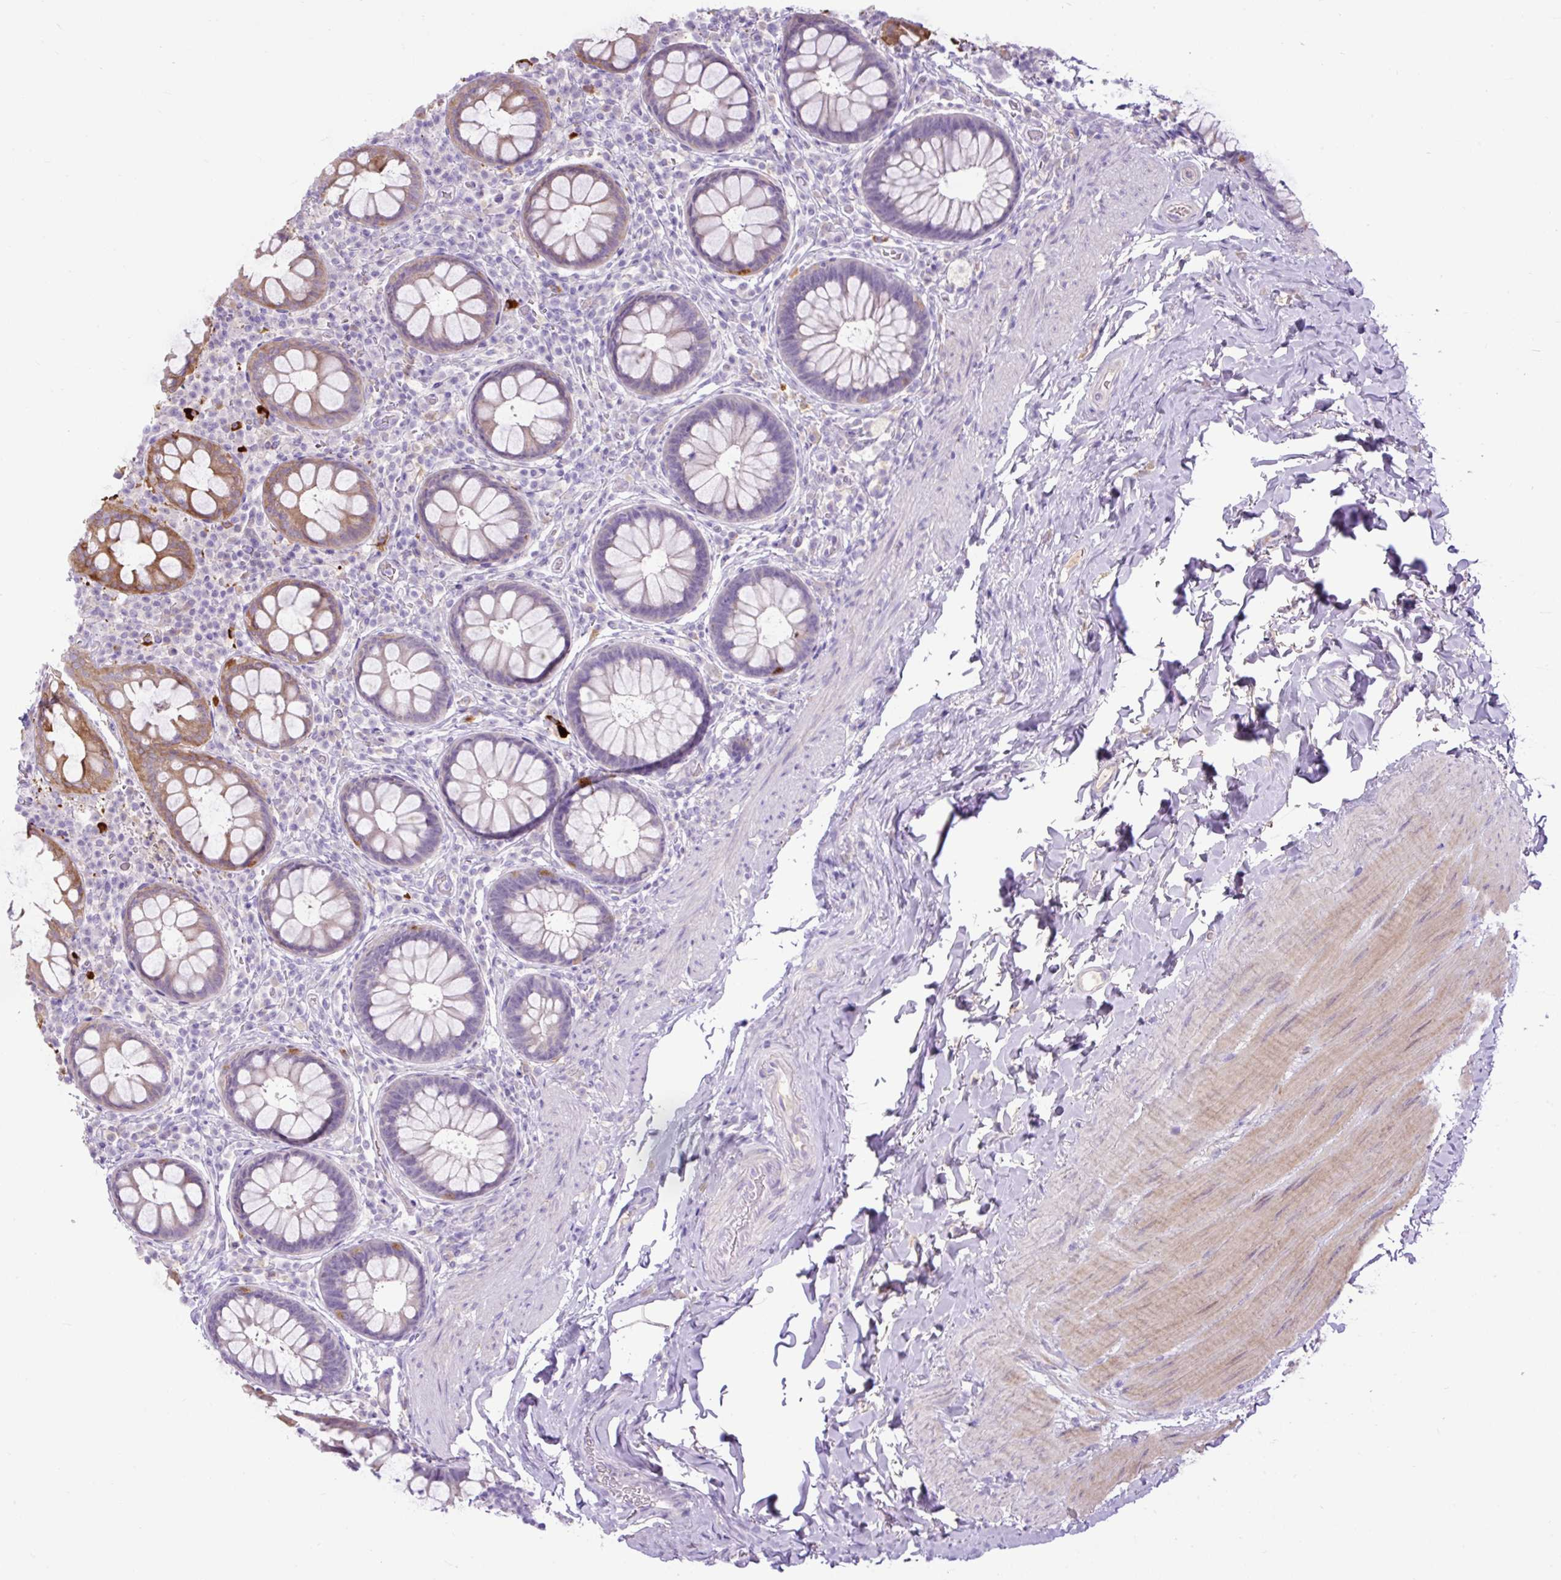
{"staining": {"intensity": "moderate", "quantity": "<25%", "location": "cytoplasmic/membranous"}, "tissue": "rectum", "cell_type": "Glandular cells", "image_type": "normal", "snomed": [{"axis": "morphology", "description": "Normal tissue, NOS"}, {"axis": "topography", "description": "Rectum"}], "caption": "Unremarkable rectum was stained to show a protein in brown. There is low levels of moderate cytoplasmic/membranous expression in about <25% of glandular cells. The staining was performed using DAB, with brown indicating positive protein expression. Nuclei are stained blue with hematoxylin.", "gene": "SPTBN5", "patient": {"sex": "female", "age": 69}}